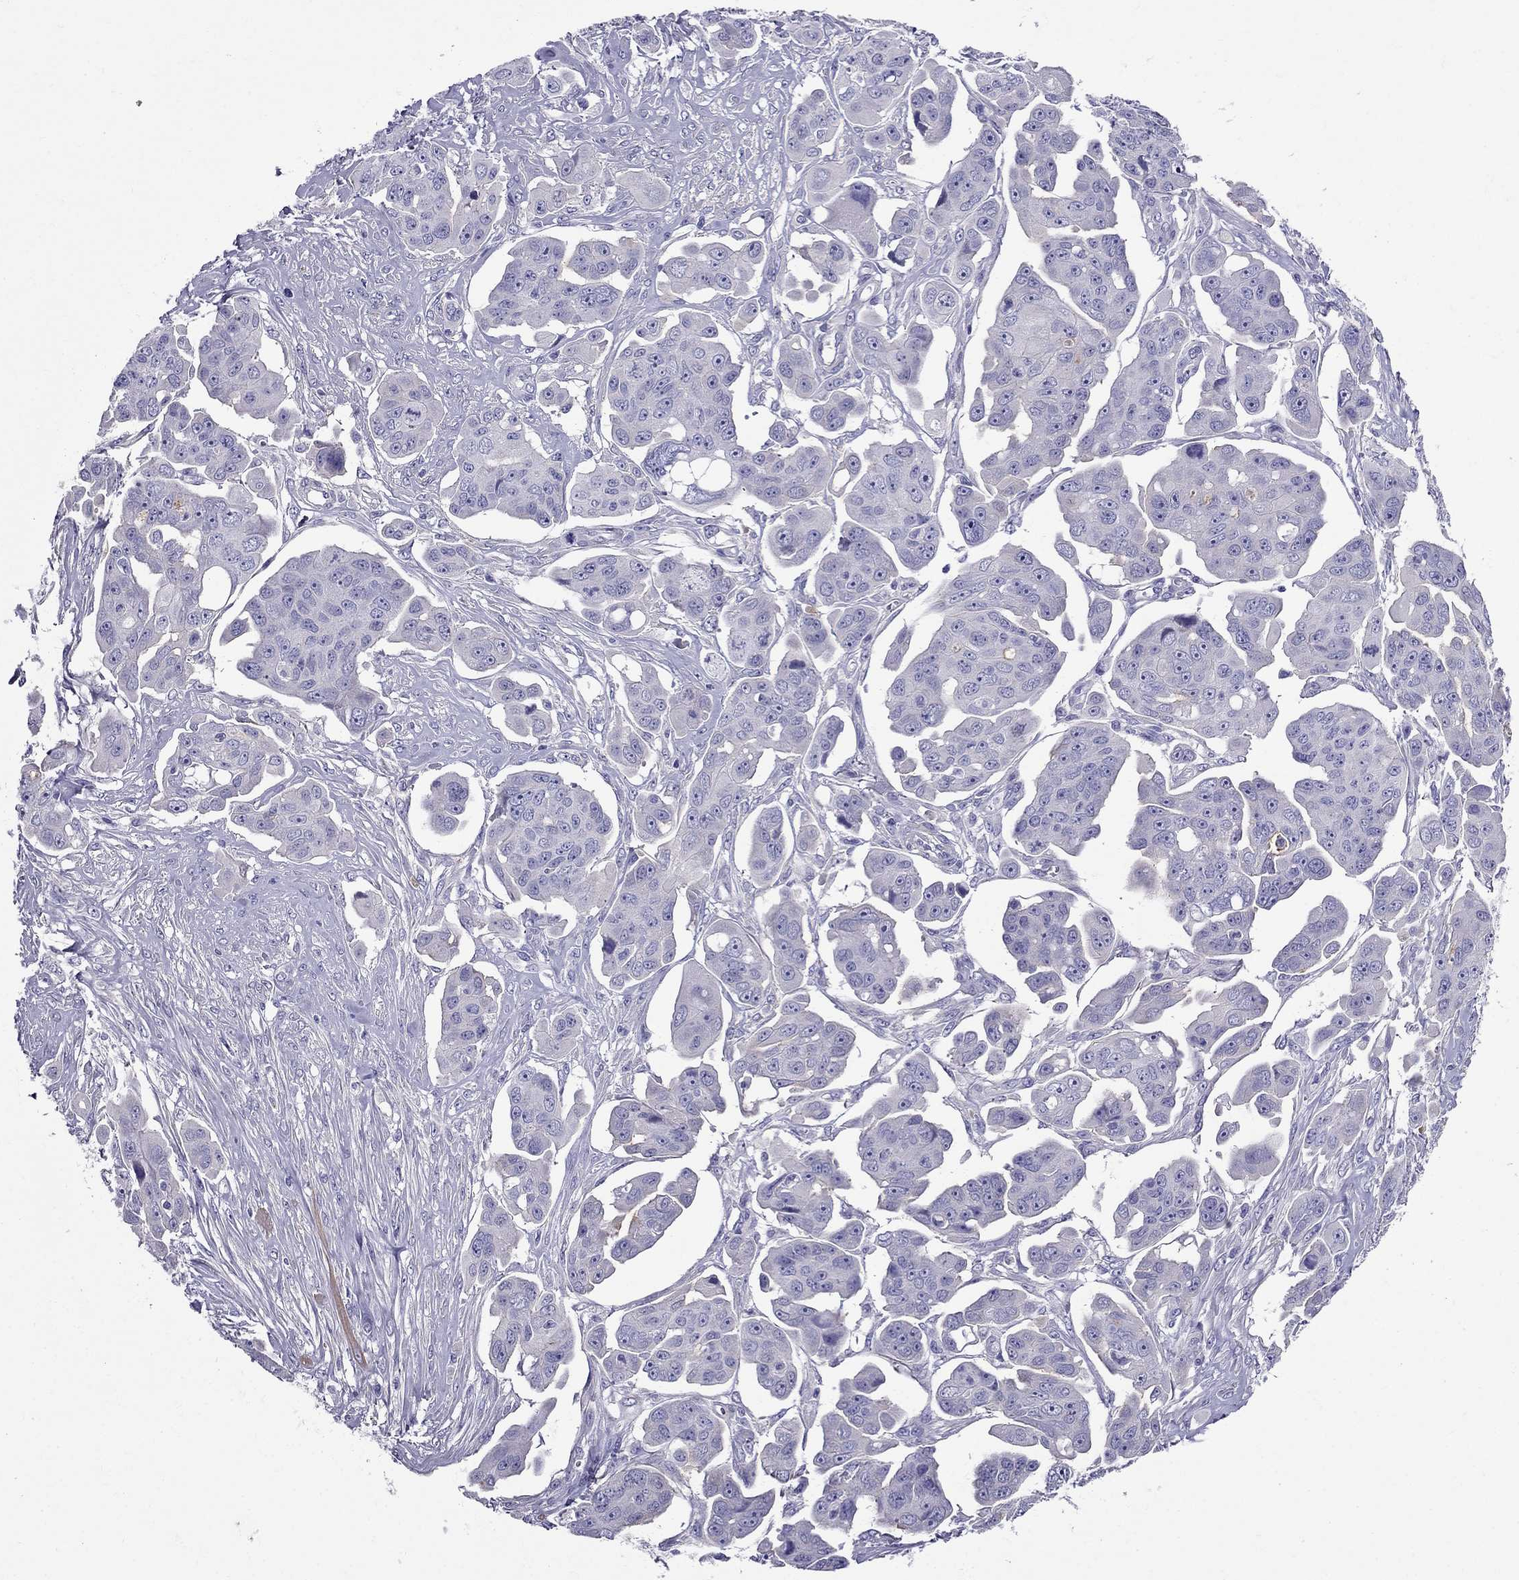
{"staining": {"intensity": "negative", "quantity": "none", "location": "none"}, "tissue": "ovarian cancer", "cell_type": "Tumor cells", "image_type": "cancer", "snomed": [{"axis": "morphology", "description": "Carcinoma, endometroid"}, {"axis": "topography", "description": "Ovary"}], "caption": "Ovarian endometroid carcinoma stained for a protein using IHC displays no positivity tumor cells.", "gene": "GPR50", "patient": {"sex": "female", "age": 70}}